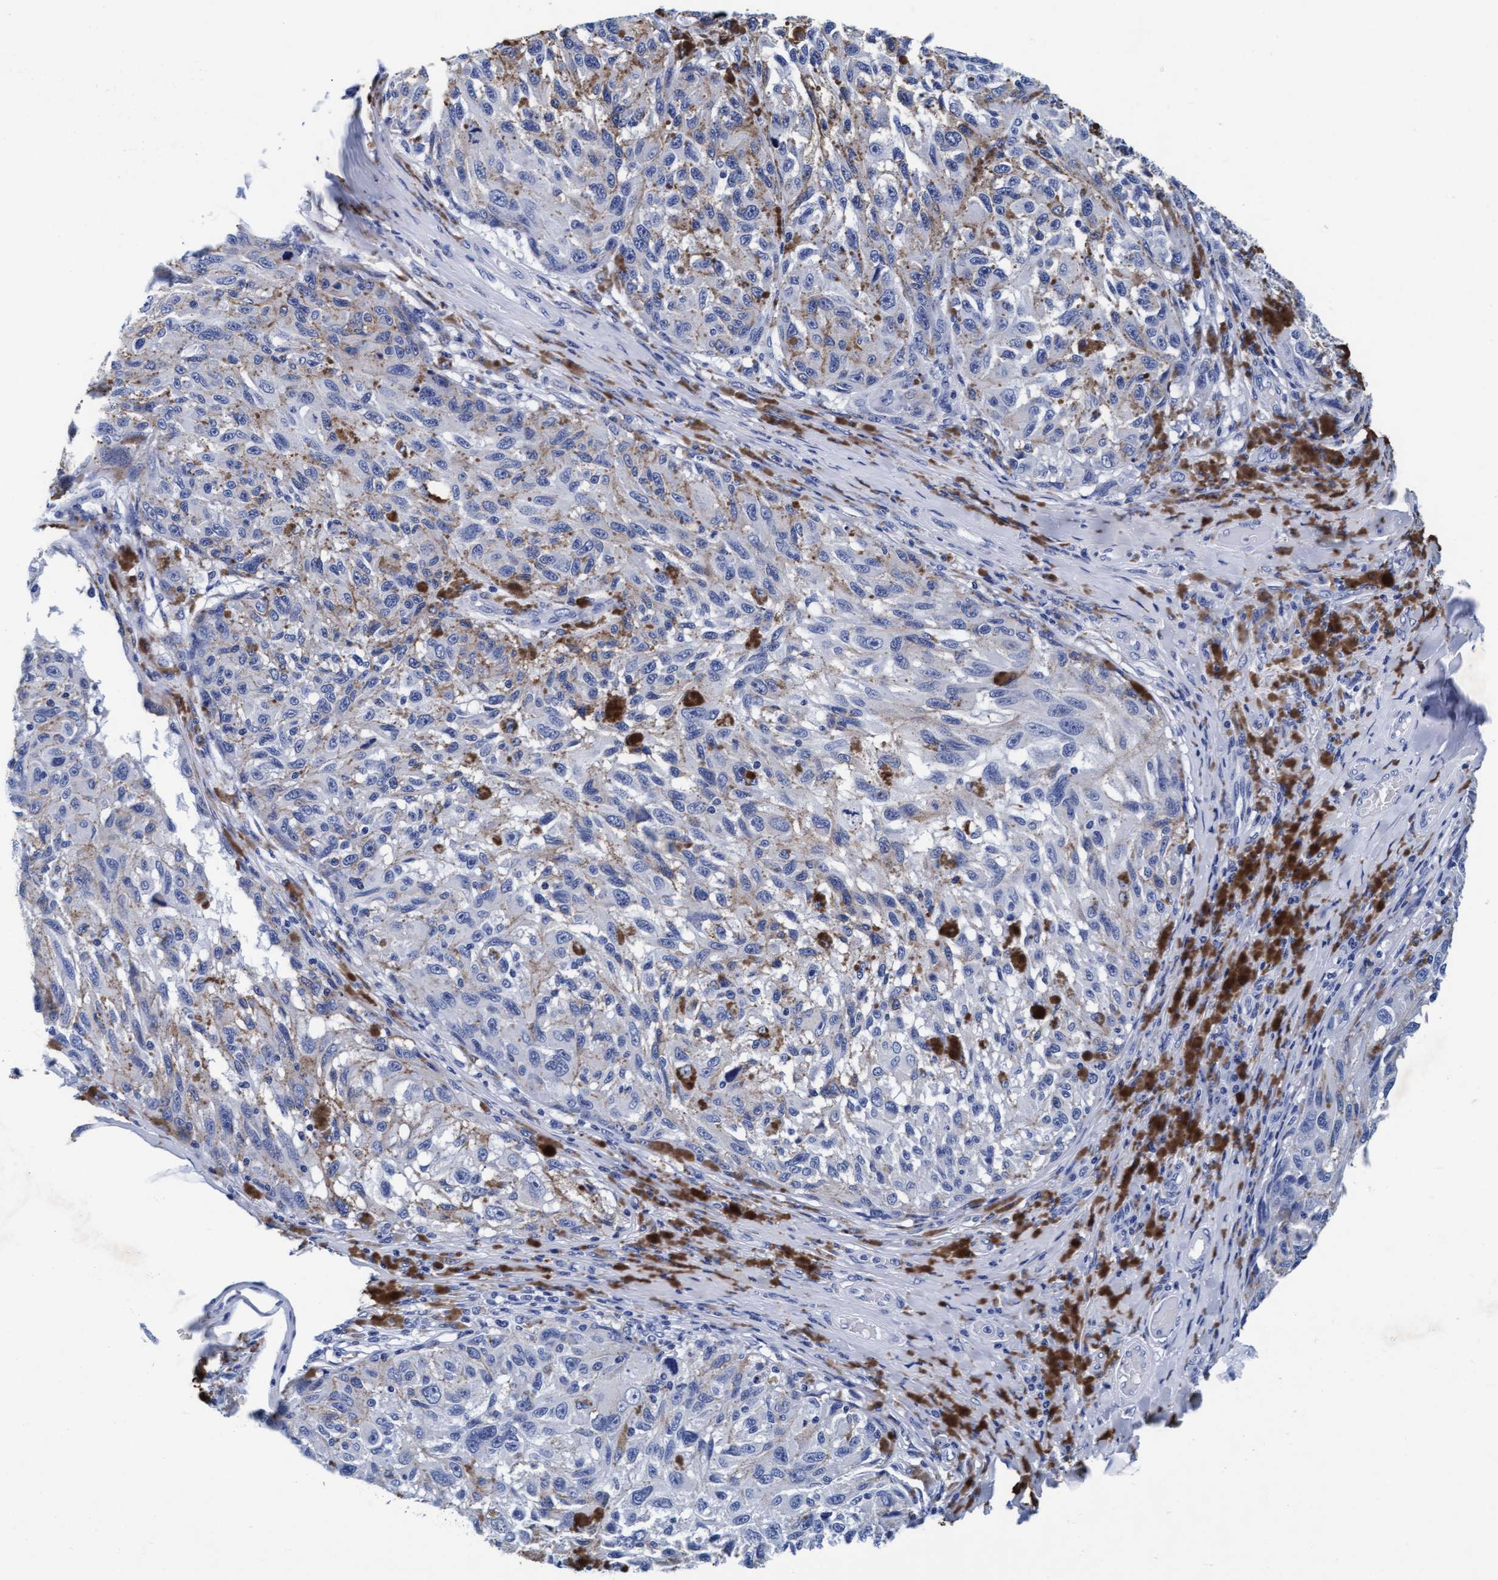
{"staining": {"intensity": "negative", "quantity": "none", "location": "none"}, "tissue": "melanoma", "cell_type": "Tumor cells", "image_type": "cancer", "snomed": [{"axis": "morphology", "description": "Malignant melanoma, NOS"}, {"axis": "topography", "description": "Skin"}], "caption": "The photomicrograph demonstrates no staining of tumor cells in melanoma.", "gene": "ARSG", "patient": {"sex": "female", "age": 73}}